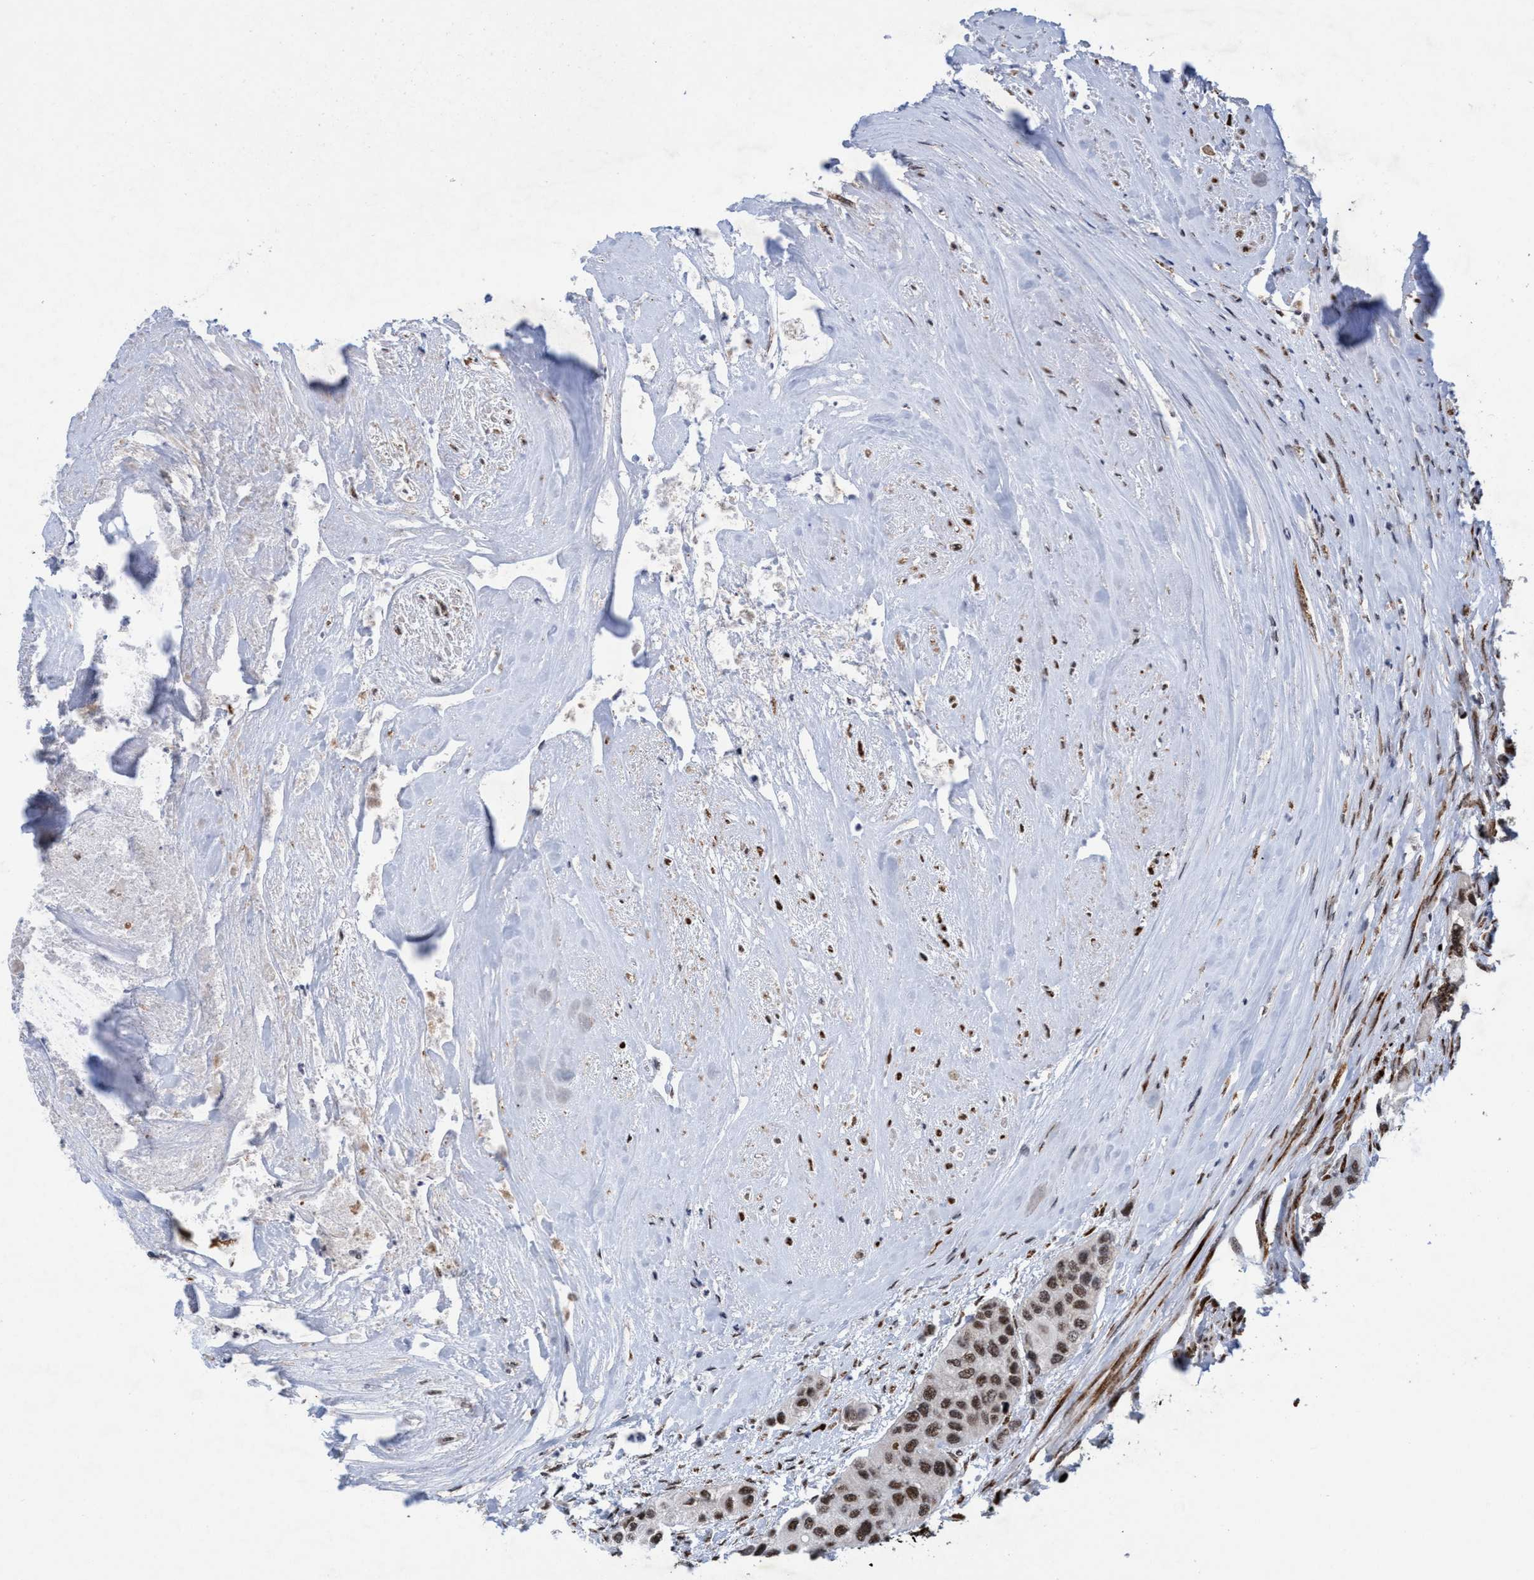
{"staining": {"intensity": "moderate", "quantity": ">75%", "location": "nuclear"}, "tissue": "urothelial cancer", "cell_type": "Tumor cells", "image_type": "cancer", "snomed": [{"axis": "morphology", "description": "Urothelial carcinoma, High grade"}, {"axis": "topography", "description": "Urinary bladder"}], "caption": "This is an image of immunohistochemistry staining of high-grade urothelial carcinoma, which shows moderate positivity in the nuclear of tumor cells.", "gene": "GLT6D1", "patient": {"sex": "female", "age": 56}}